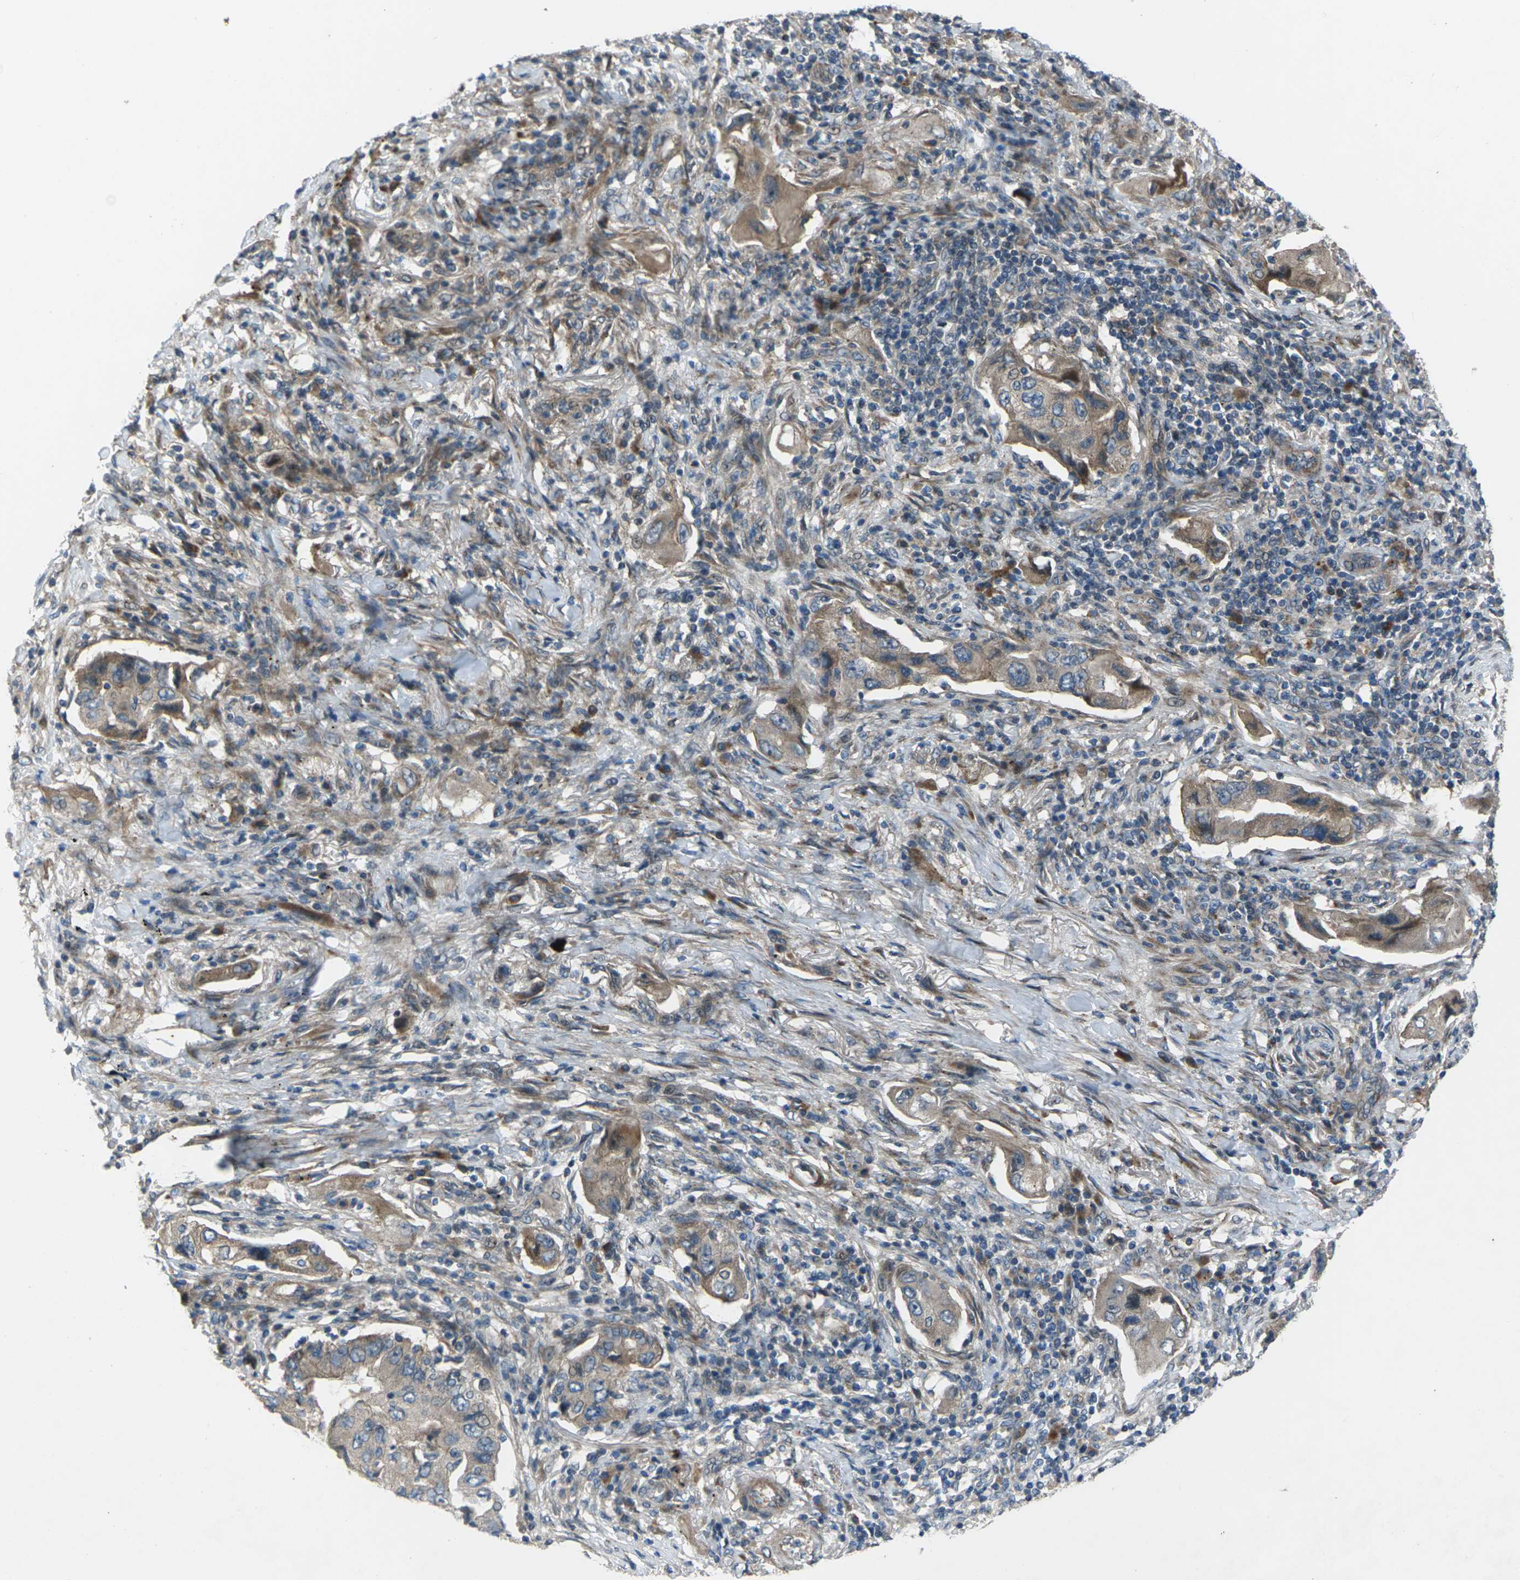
{"staining": {"intensity": "moderate", "quantity": ">75%", "location": "cytoplasmic/membranous"}, "tissue": "lung cancer", "cell_type": "Tumor cells", "image_type": "cancer", "snomed": [{"axis": "morphology", "description": "Adenocarcinoma, NOS"}, {"axis": "topography", "description": "Lung"}], "caption": "Immunohistochemistry (IHC) image of human lung adenocarcinoma stained for a protein (brown), which exhibits medium levels of moderate cytoplasmic/membranous staining in approximately >75% of tumor cells.", "gene": "EDNRA", "patient": {"sex": "female", "age": 65}}